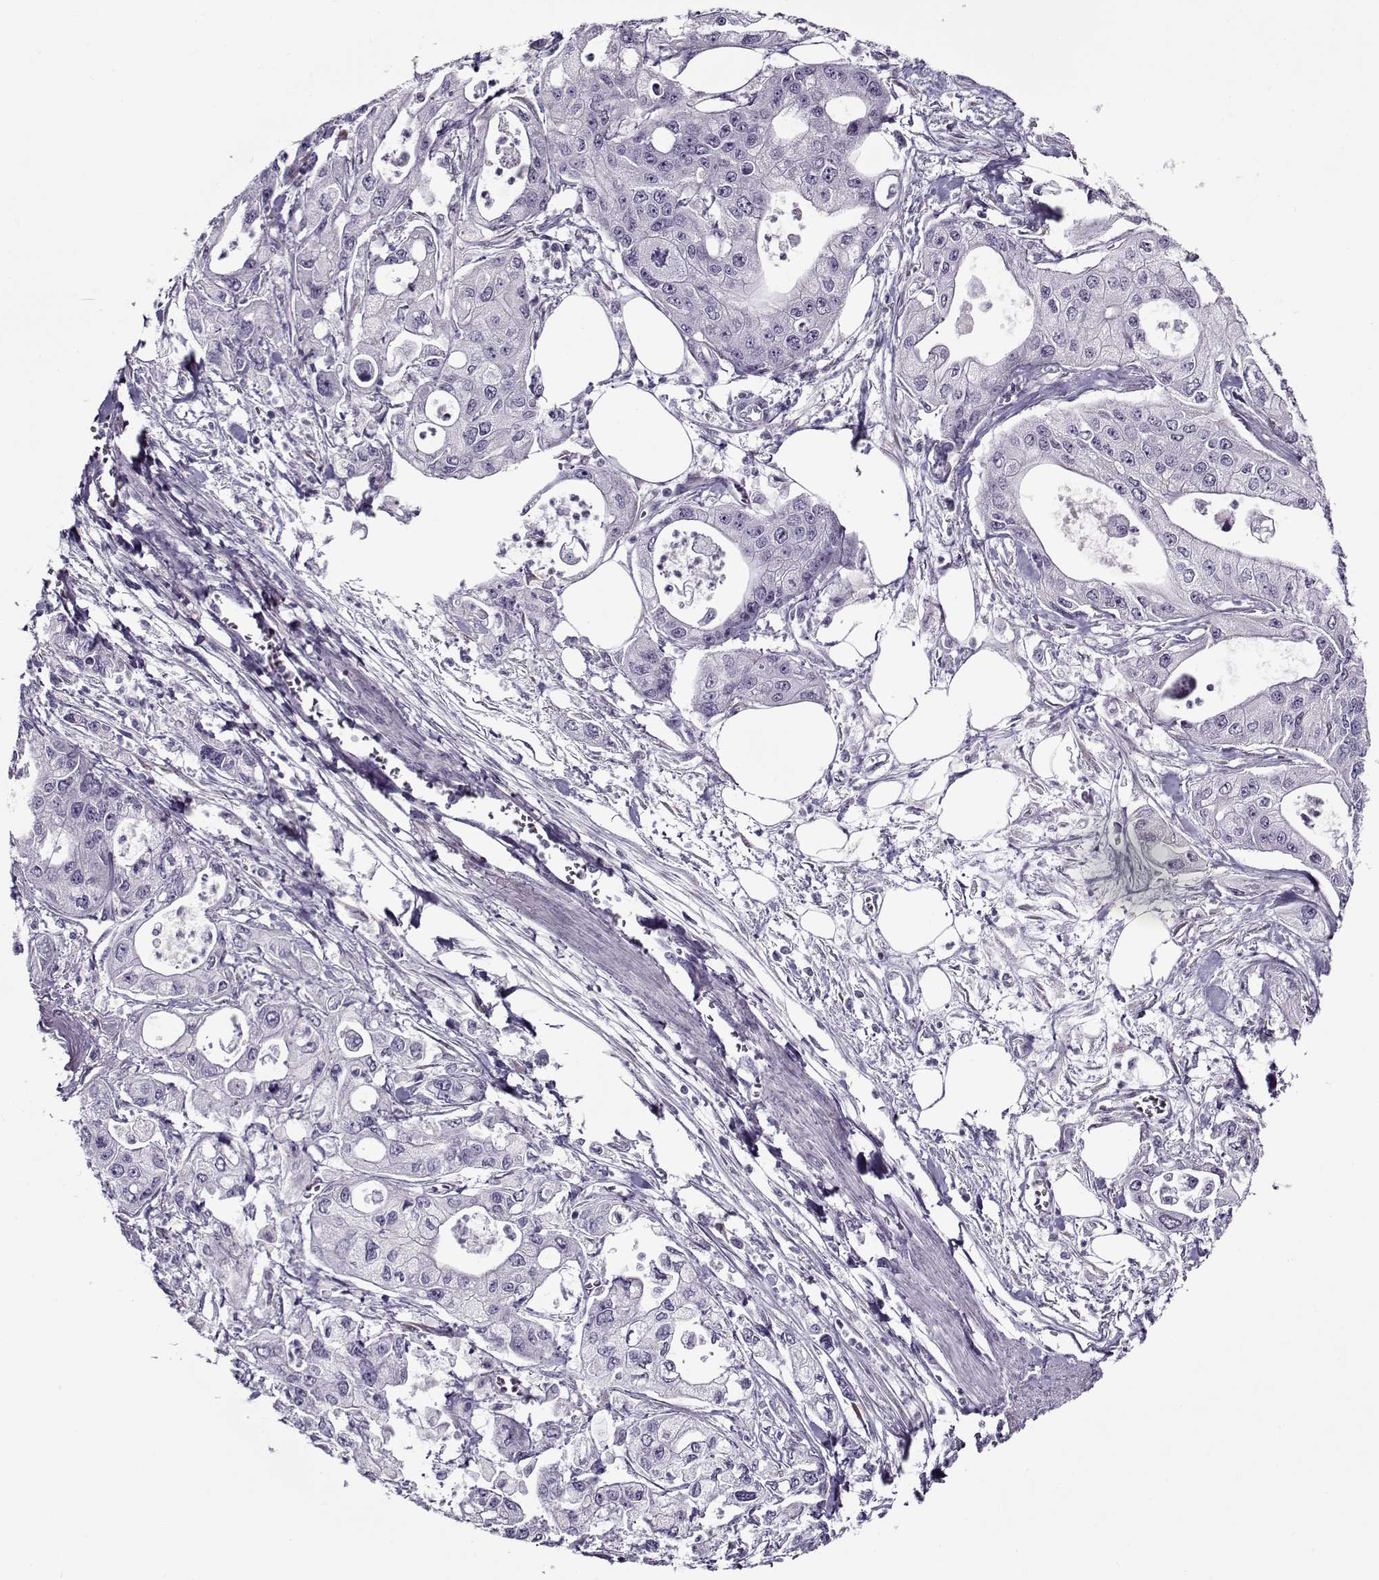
{"staining": {"intensity": "negative", "quantity": "none", "location": "none"}, "tissue": "pancreatic cancer", "cell_type": "Tumor cells", "image_type": "cancer", "snomed": [{"axis": "morphology", "description": "Adenocarcinoma, NOS"}, {"axis": "topography", "description": "Pancreas"}], "caption": "Tumor cells are negative for brown protein staining in adenocarcinoma (pancreatic).", "gene": "GAGE2A", "patient": {"sex": "male", "age": 70}}